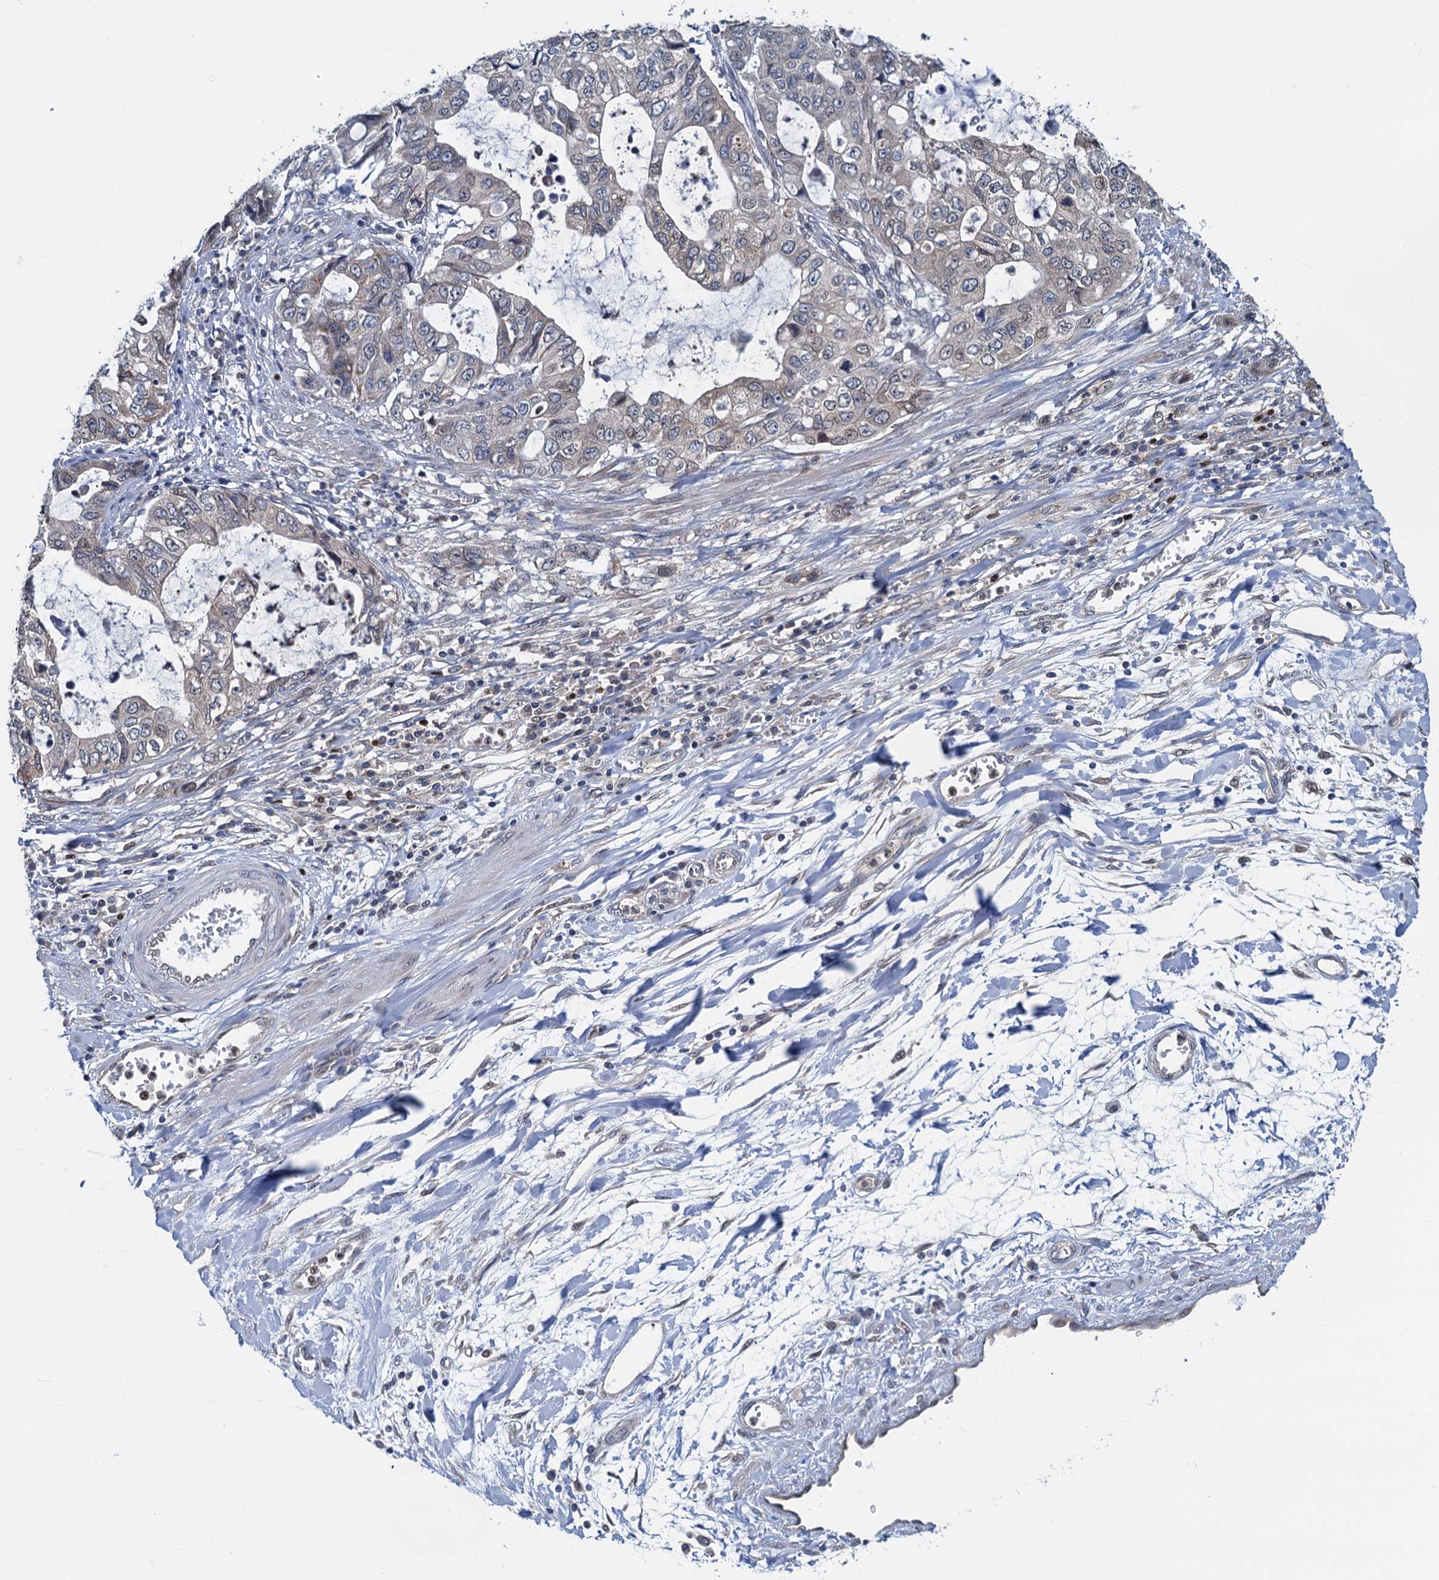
{"staining": {"intensity": "weak", "quantity": "<25%", "location": "cytoplasmic/membranous"}, "tissue": "stomach cancer", "cell_type": "Tumor cells", "image_type": "cancer", "snomed": [{"axis": "morphology", "description": "Adenocarcinoma, NOS"}, {"axis": "topography", "description": "Stomach, upper"}], "caption": "The image exhibits no significant staining in tumor cells of stomach adenocarcinoma.", "gene": "RNF125", "patient": {"sex": "female", "age": 52}}